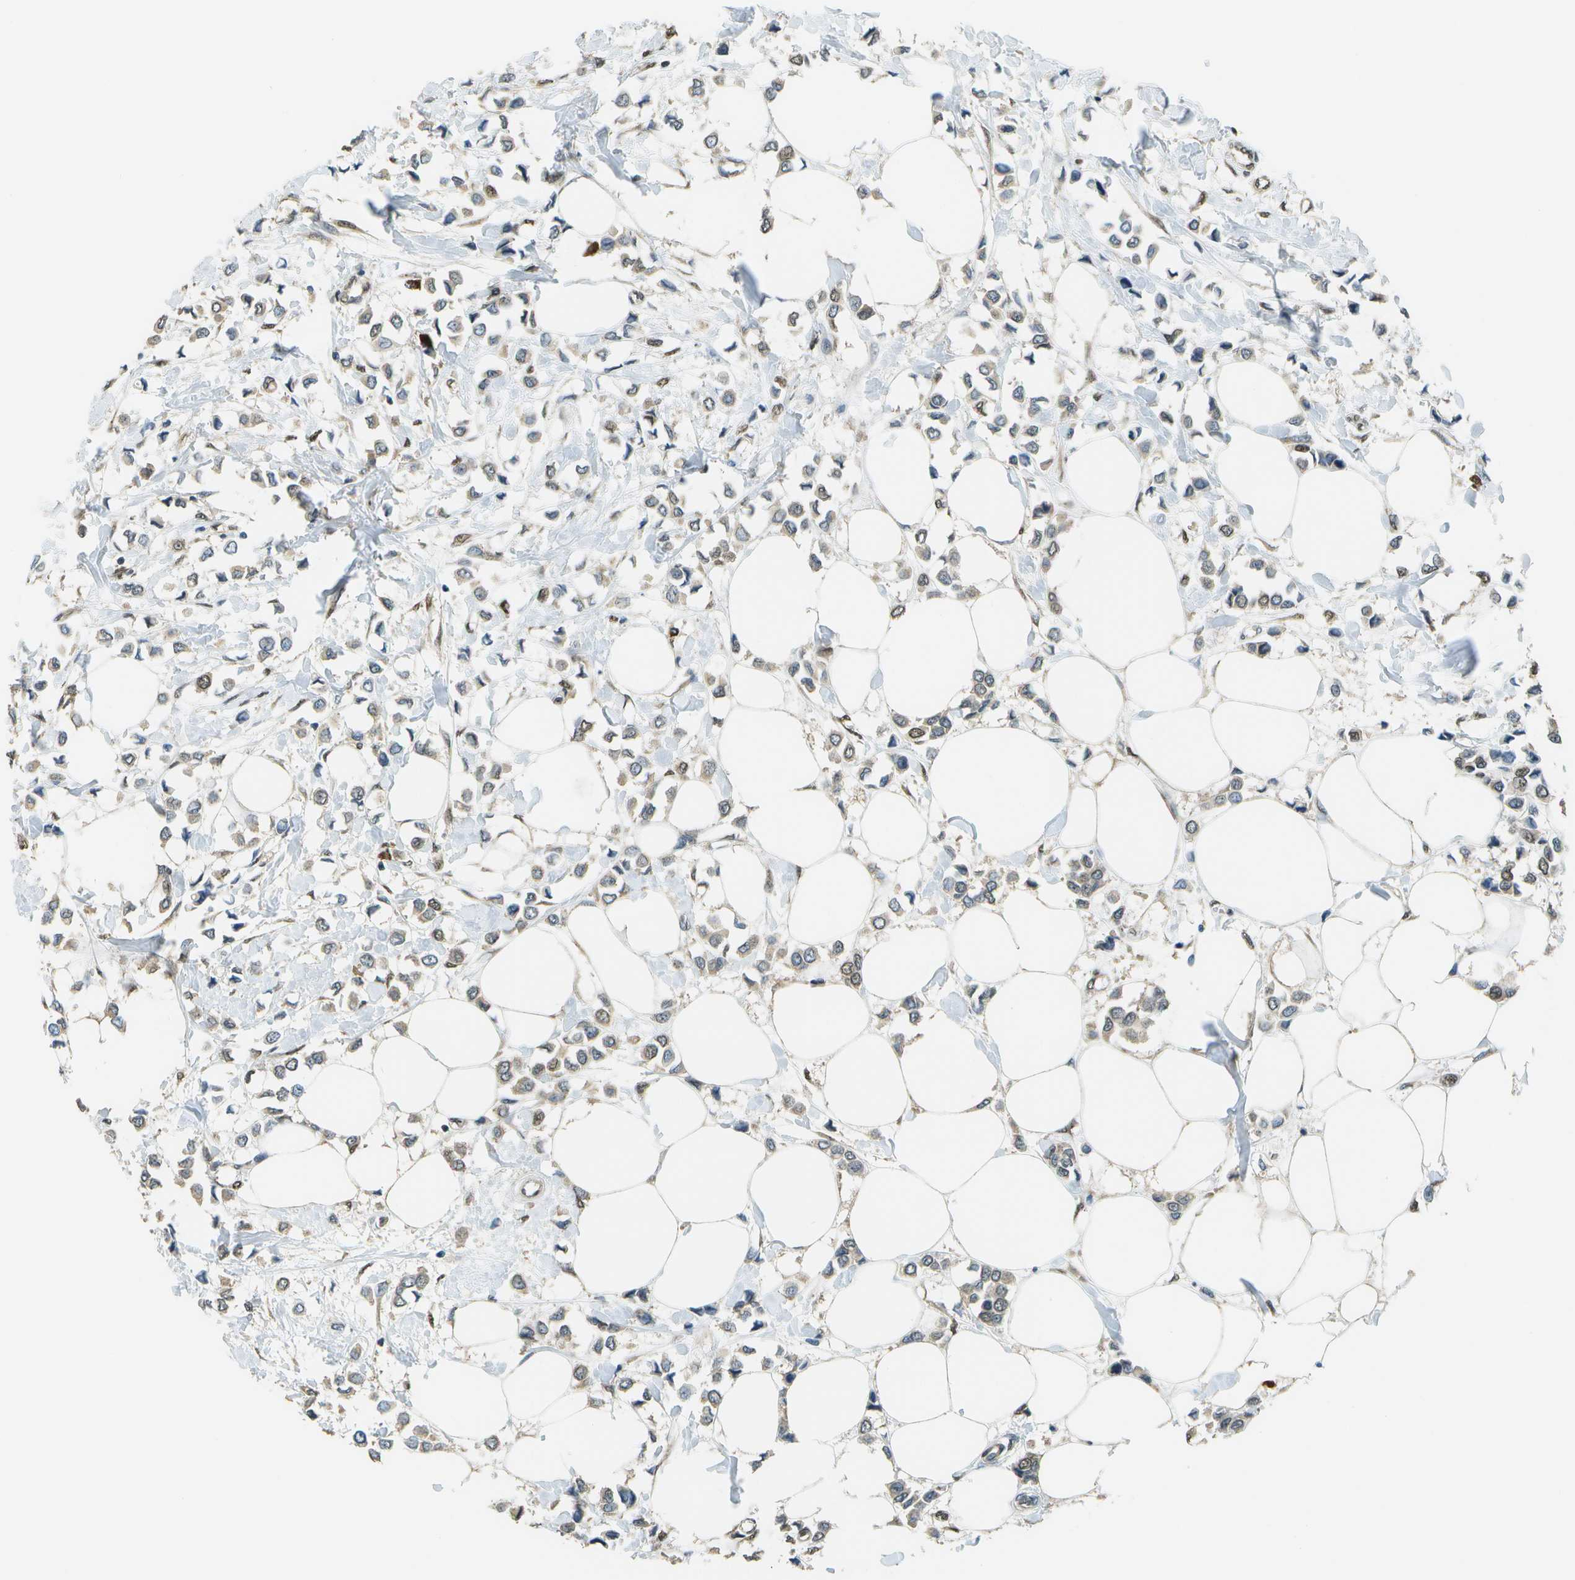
{"staining": {"intensity": "weak", "quantity": "25%-75%", "location": "cytoplasmic/membranous,nuclear"}, "tissue": "breast cancer", "cell_type": "Tumor cells", "image_type": "cancer", "snomed": [{"axis": "morphology", "description": "Lobular carcinoma"}, {"axis": "topography", "description": "Breast"}], "caption": "Immunohistochemical staining of human breast lobular carcinoma demonstrates low levels of weak cytoplasmic/membranous and nuclear protein expression in approximately 25%-75% of tumor cells.", "gene": "ABL2", "patient": {"sex": "female", "age": 51}}